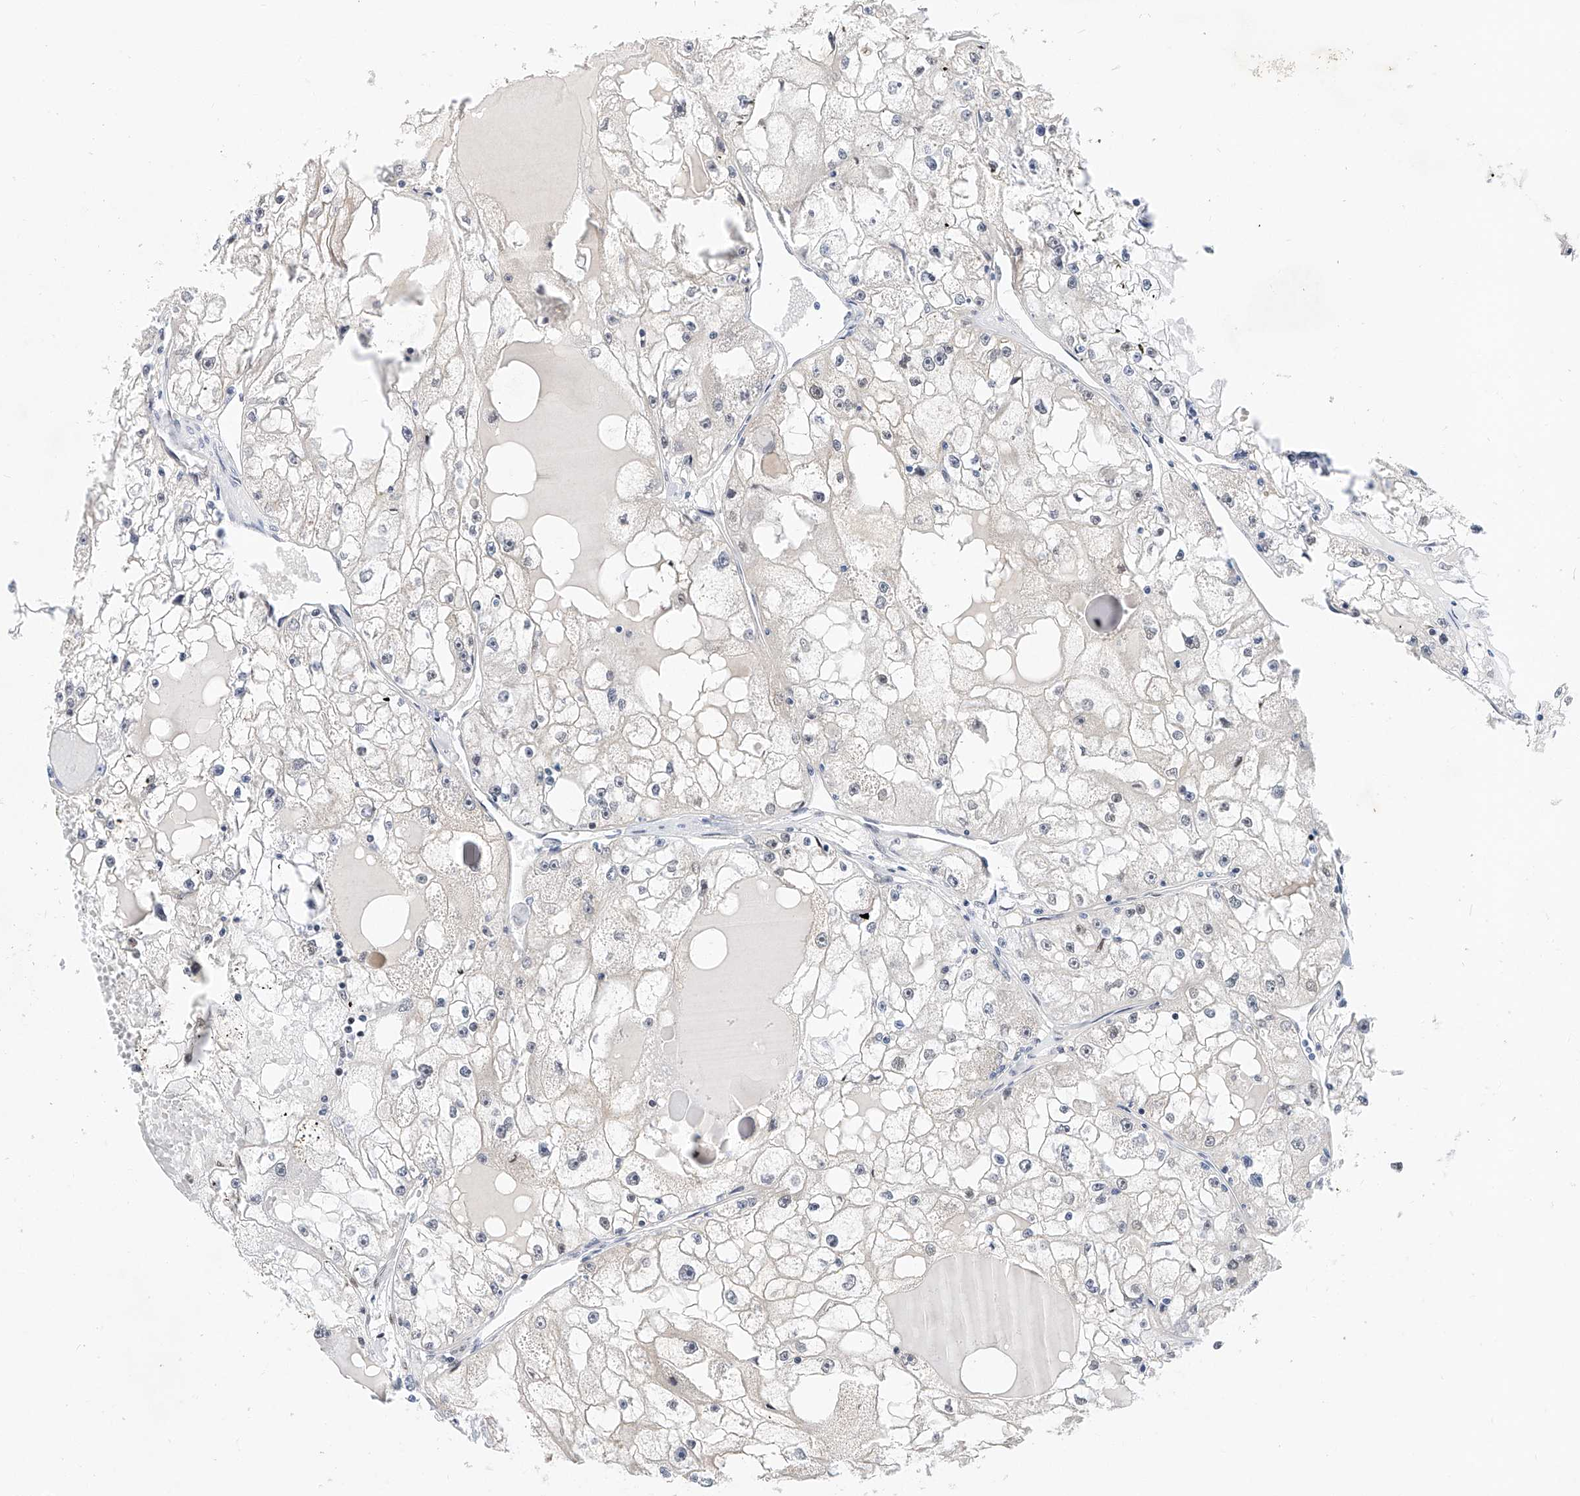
{"staining": {"intensity": "moderate", "quantity": "<25%", "location": "nuclear"}, "tissue": "renal cancer", "cell_type": "Tumor cells", "image_type": "cancer", "snomed": [{"axis": "morphology", "description": "Adenocarcinoma, NOS"}, {"axis": "topography", "description": "Kidney"}], "caption": "Protein analysis of adenocarcinoma (renal) tissue shows moderate nuclear expression in about <25% of tumor cells. The staining is performed using DAB brown chromogen to label protein expression. The nuclei are counter-stained blue using hematoxylin.", "gene": "SRSF6", "patient": {"sex": "male", "age": 56}}